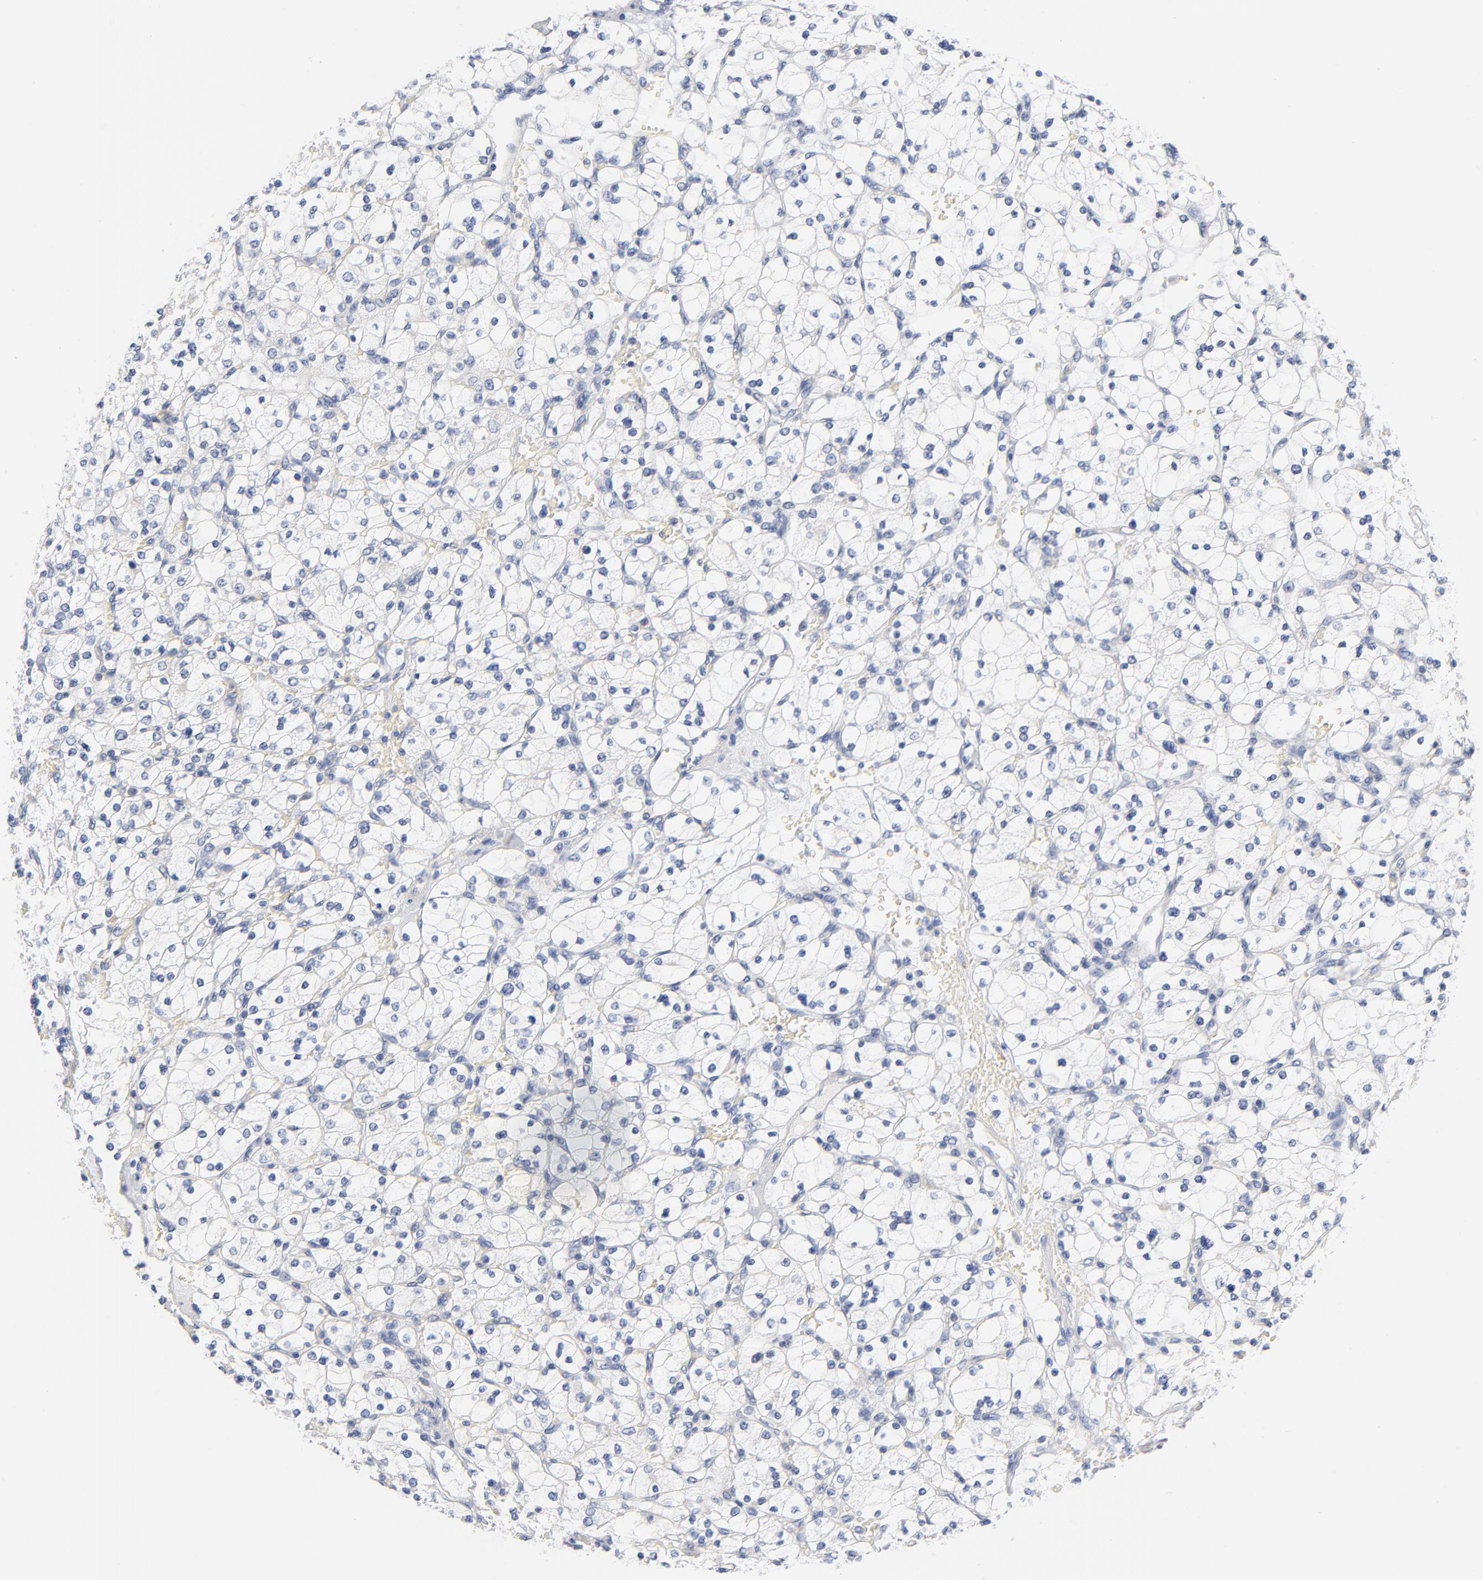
{"staining": {"intensity": "negative", "quantity": "none", "location": "none"}, "tissue": "renal cancer", "cell_type": "Tumor cells", "image_type": "cancer", "snomed": [{"axis": "morphology", "description": "Adenocarcinoma, NOS"}, {"axis": "topography", "description": "Kidney"}], "caption": "This is an immunohistochemistry (IHC) histopathology image of renal cancer (adenocarcinoma). There is no staining in tumor cells.", "gene": "CAB39L", "patient": {"sex": "female", "age": 83}}